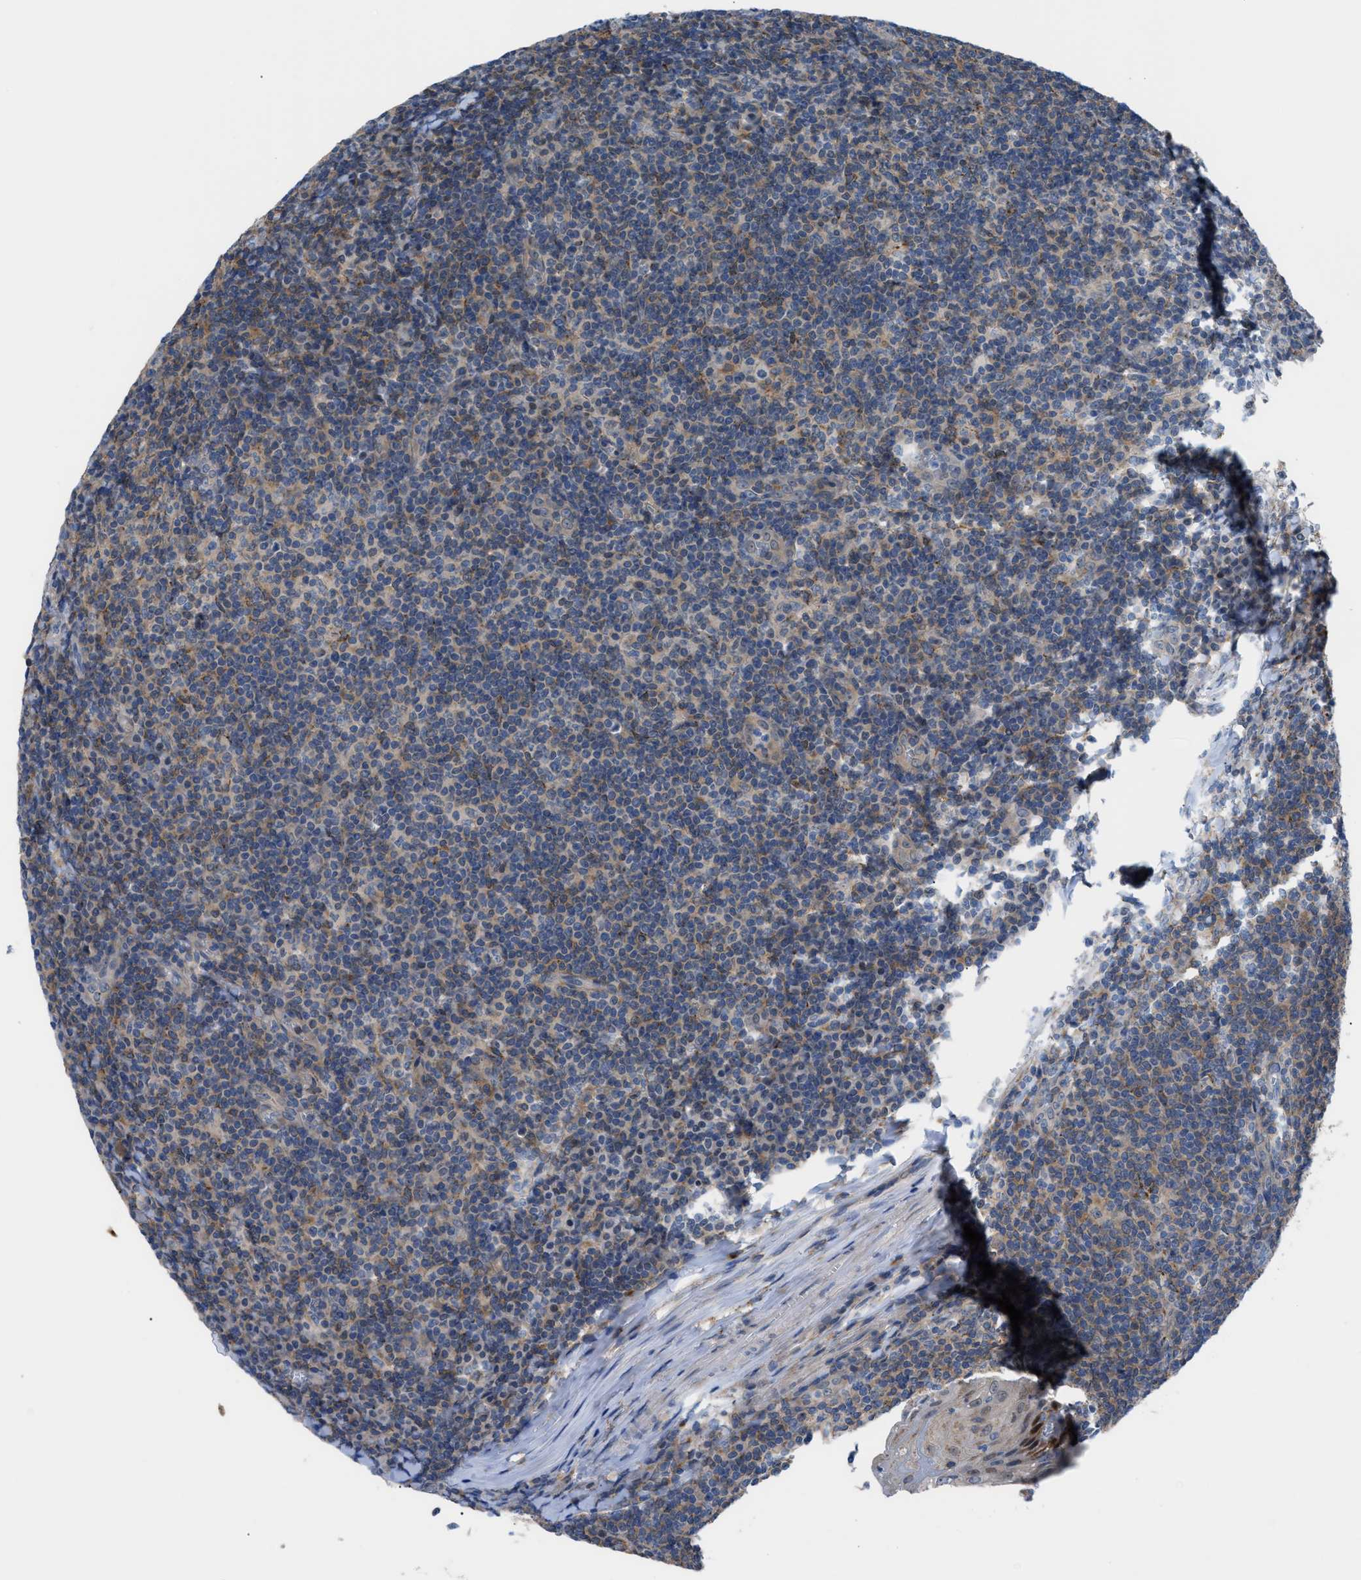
{"staining": {"intensity": "moderate", "quantity": ">75%", "location": "cytoplasmic/membranous"}, "tissue": "tonsil", "cell_type": "Germinal center cells", "image_type": "normal", "snomed": [{"axis": "morphology", "description": "Normal tissue, NOS"}, {"axis": "topography", "description": "Tonsil"}], "caption": "Immunohistochemistry (IHC) photomicrograph of normal human tonsil stained for a protein (brown), which exhibits medium levels of moderate cytoplasmic/membranous expression in about >75% of germinal center cells.", "gene": "TMEM45B", "patient": {"sex": "male", "age": 37}}